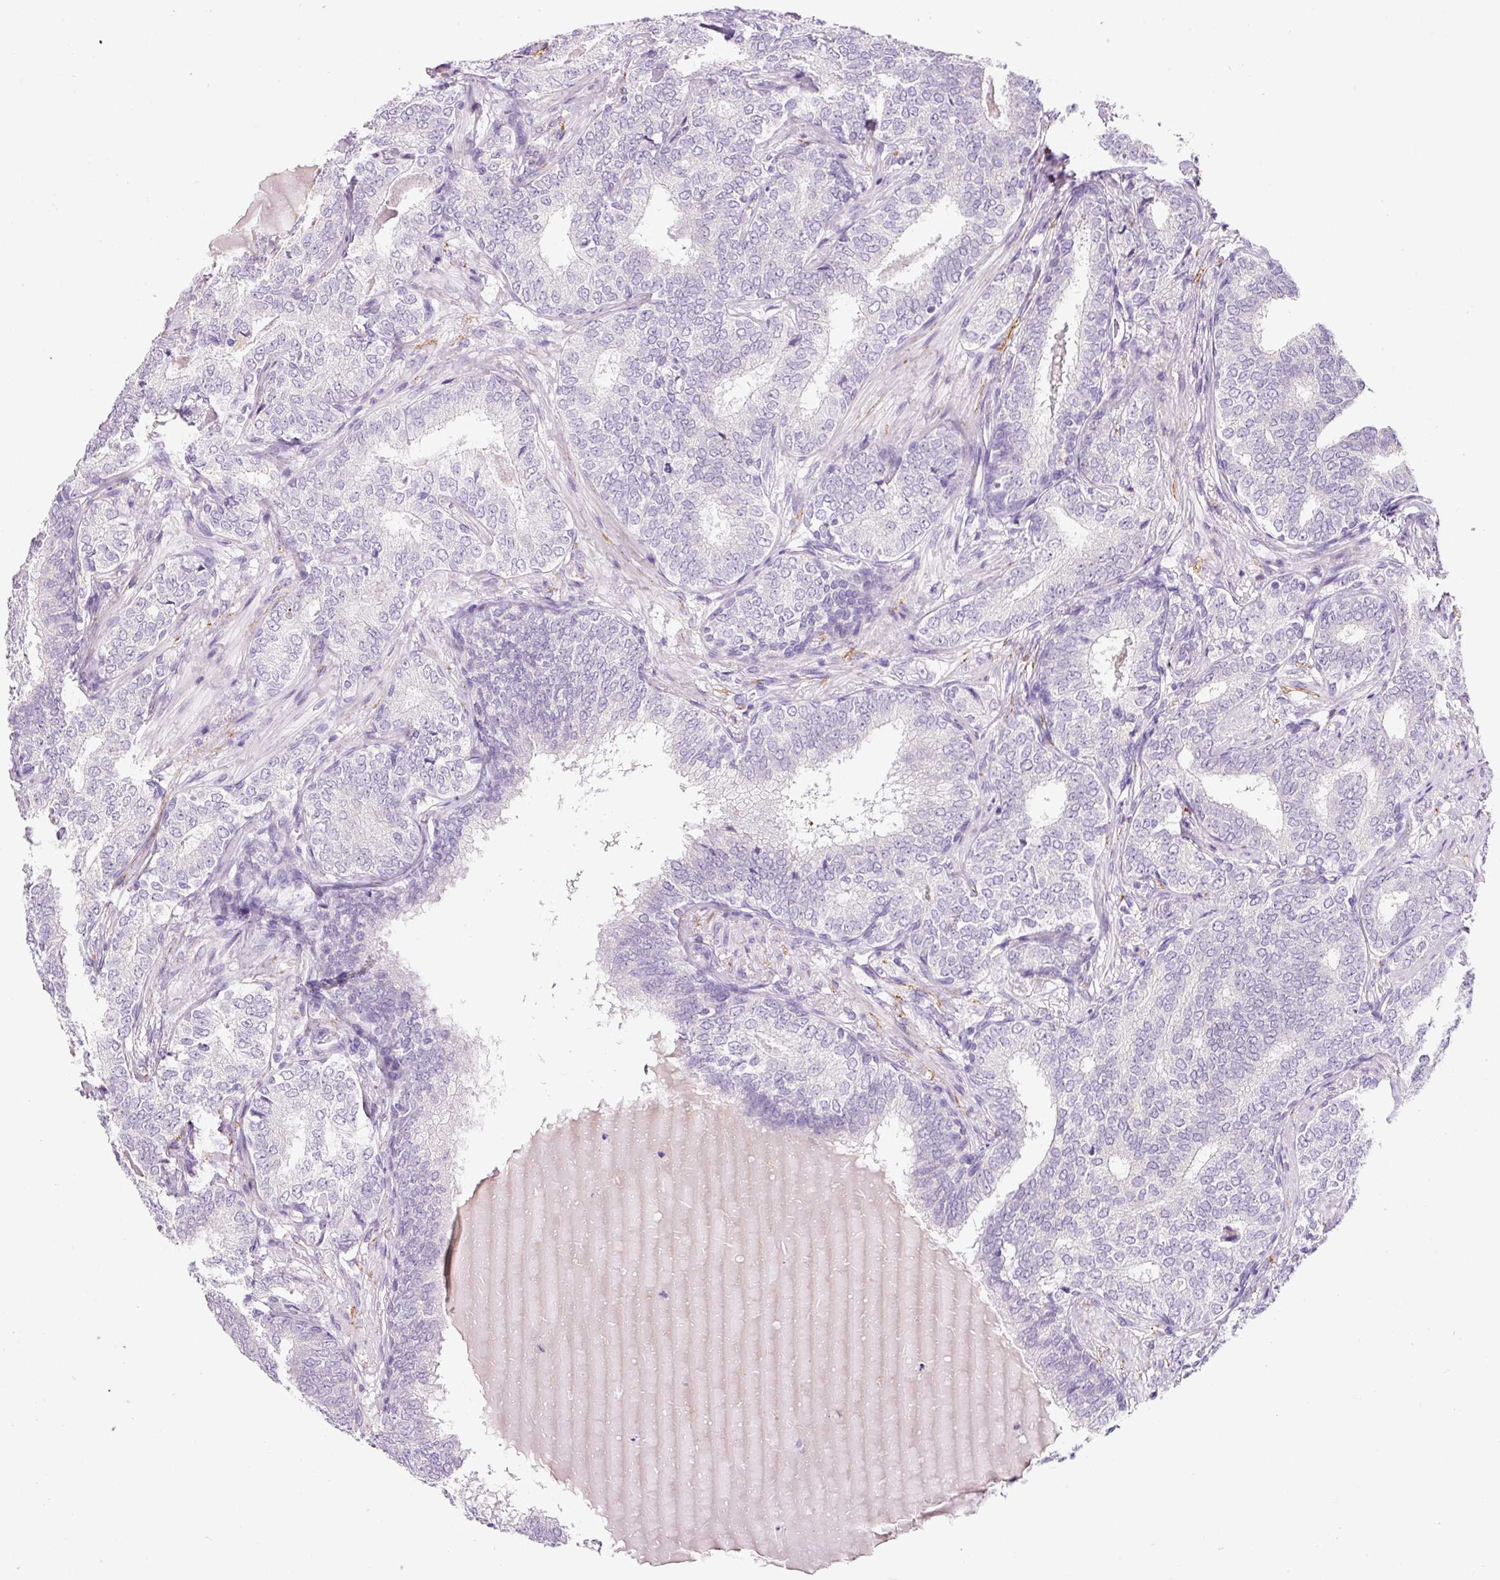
{"staining": {"intensity": "negative", "quantity": "none", "location": "none"}, "tissue": "prostate cancer", "cell_type": "Tumor cells", "image_type": "cancer", "snomed": [{"axis": "morphology", "description": "Adenocarcinoma, High grade"}, {"axis": "topography", "description": "Prostate"}], "caption": "Immunohistochemistry histopathology image of neoplastic tissue: prostate high-grade adenocarcinoma stained with DAB displays no significant protein expression in tumor cells. (DAB (3,3'-diaminobenzidine) IHC, high magnification).", "gene": "SYP", "patient": {"sex": "male", "age": 72}}